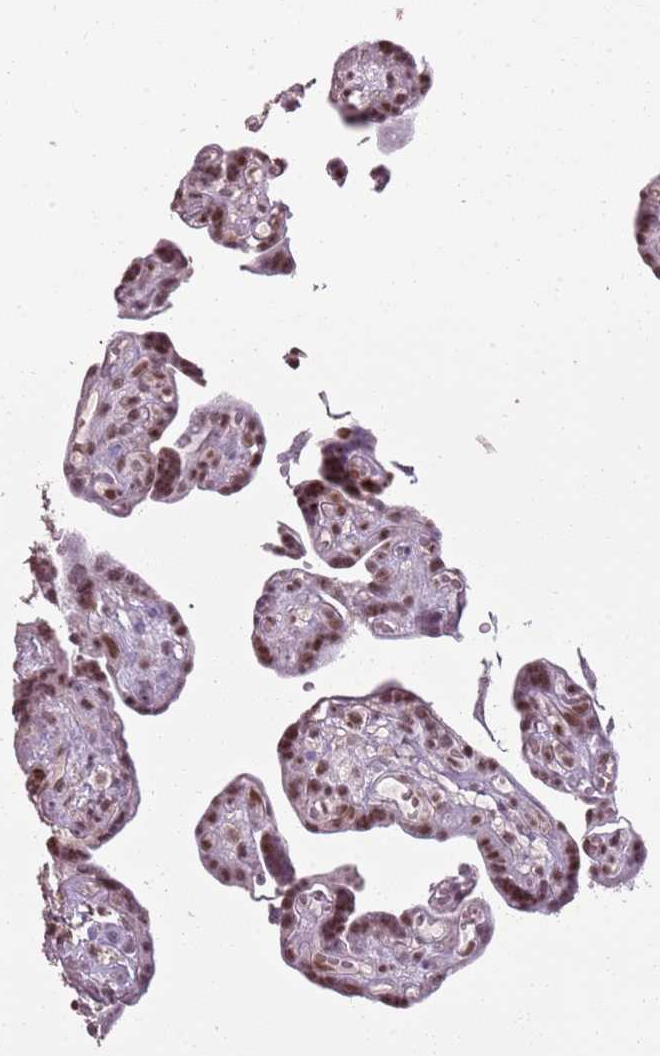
{"staining": {"intensity": "moderate", "quantity": ">75%", "location": "nuclear"}, "tissue": "placenta", "cell_type": "Decidual cells", "image_type": "normal", "snomed": [{"axis": "morphology", "description": "Normal tissue, NOS"}, {"axis": "topography", "description": "Placenta"}], "caption": "A medium amount of moderate nuclear positivity is seen in about >75% of decidual cells in benign placenta.", "gene": "ARL14EP", "patient": {"sex": "female", "age": 30}}